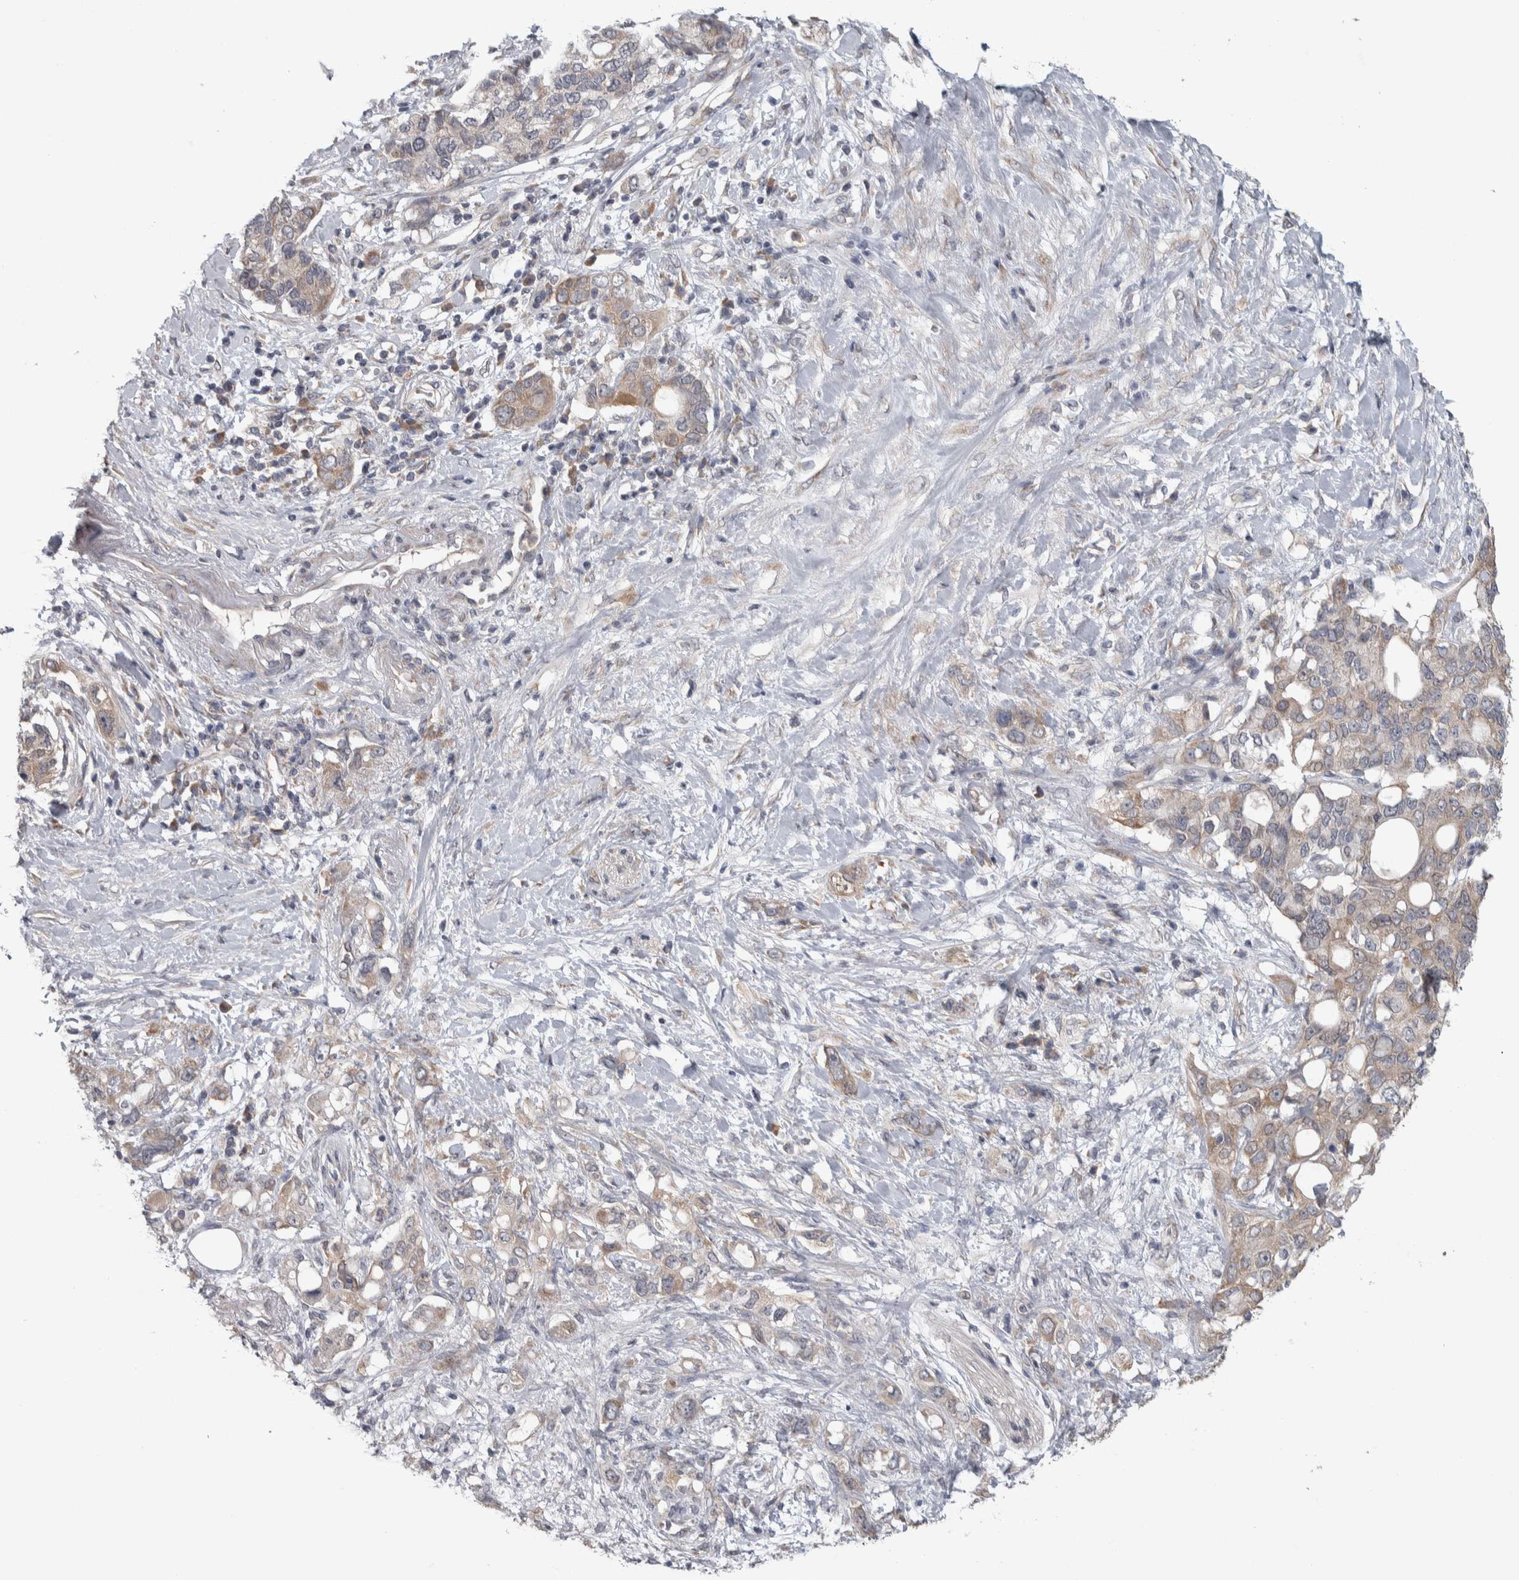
{"staining": {"intensity": "weak", "quantity": ">75%", "location": "cytoplasmic/membranous"}, "tissue": "pancreatic cancer", "cell_type": "Tumor cells", "image_type": "cancer", "snomed": [{"axis": "morphology", "description": "Adenocarcinoma, NOS"}, {"axis": "topography", "description": "Pancreas"}], "caption": "A histopathology image of pancreatic cancer stained for a protein demonstrates weak cytoplasmic/membranous brown staining in tumor cells.", "gene": "SRP68", "patient": {"sex": "female", "age": 56}}